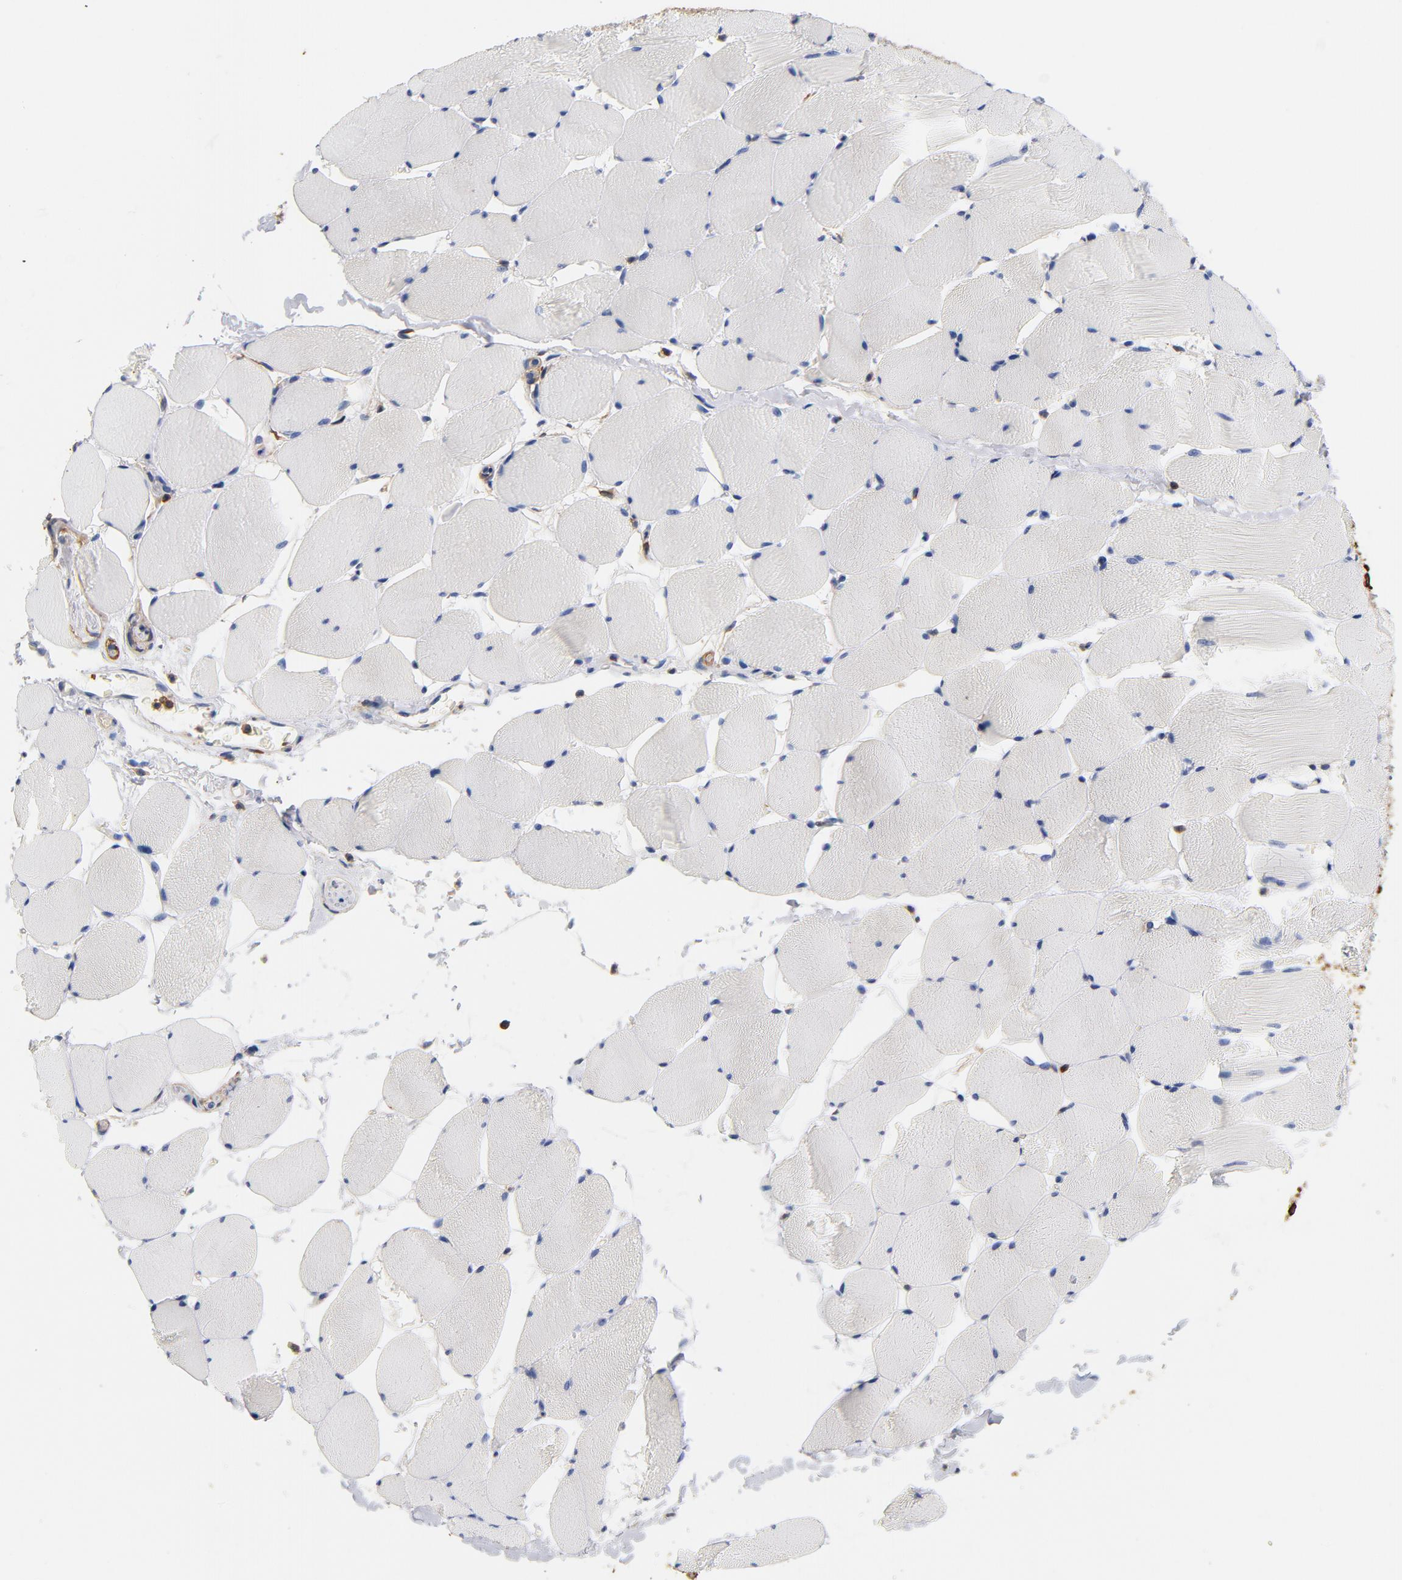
{"staining": {"intensity": "negative", "quantity": "none", "location": "none"}, "tissue": "skeletal muscle", "cell_type": "Myocytes", "image_type": "normal", "snomed": [{"axis": "morphology", "description": "Normal tissue, NOS"}, {"axis": "topography", "description": "Skeletal muscle"}], "caption": "Normal skeletal muscle was stained to show a protein in brown. There is no significant positivity in myocytes.", "gene": "EZR", "patient": {"sex": "male", "age": 62}}